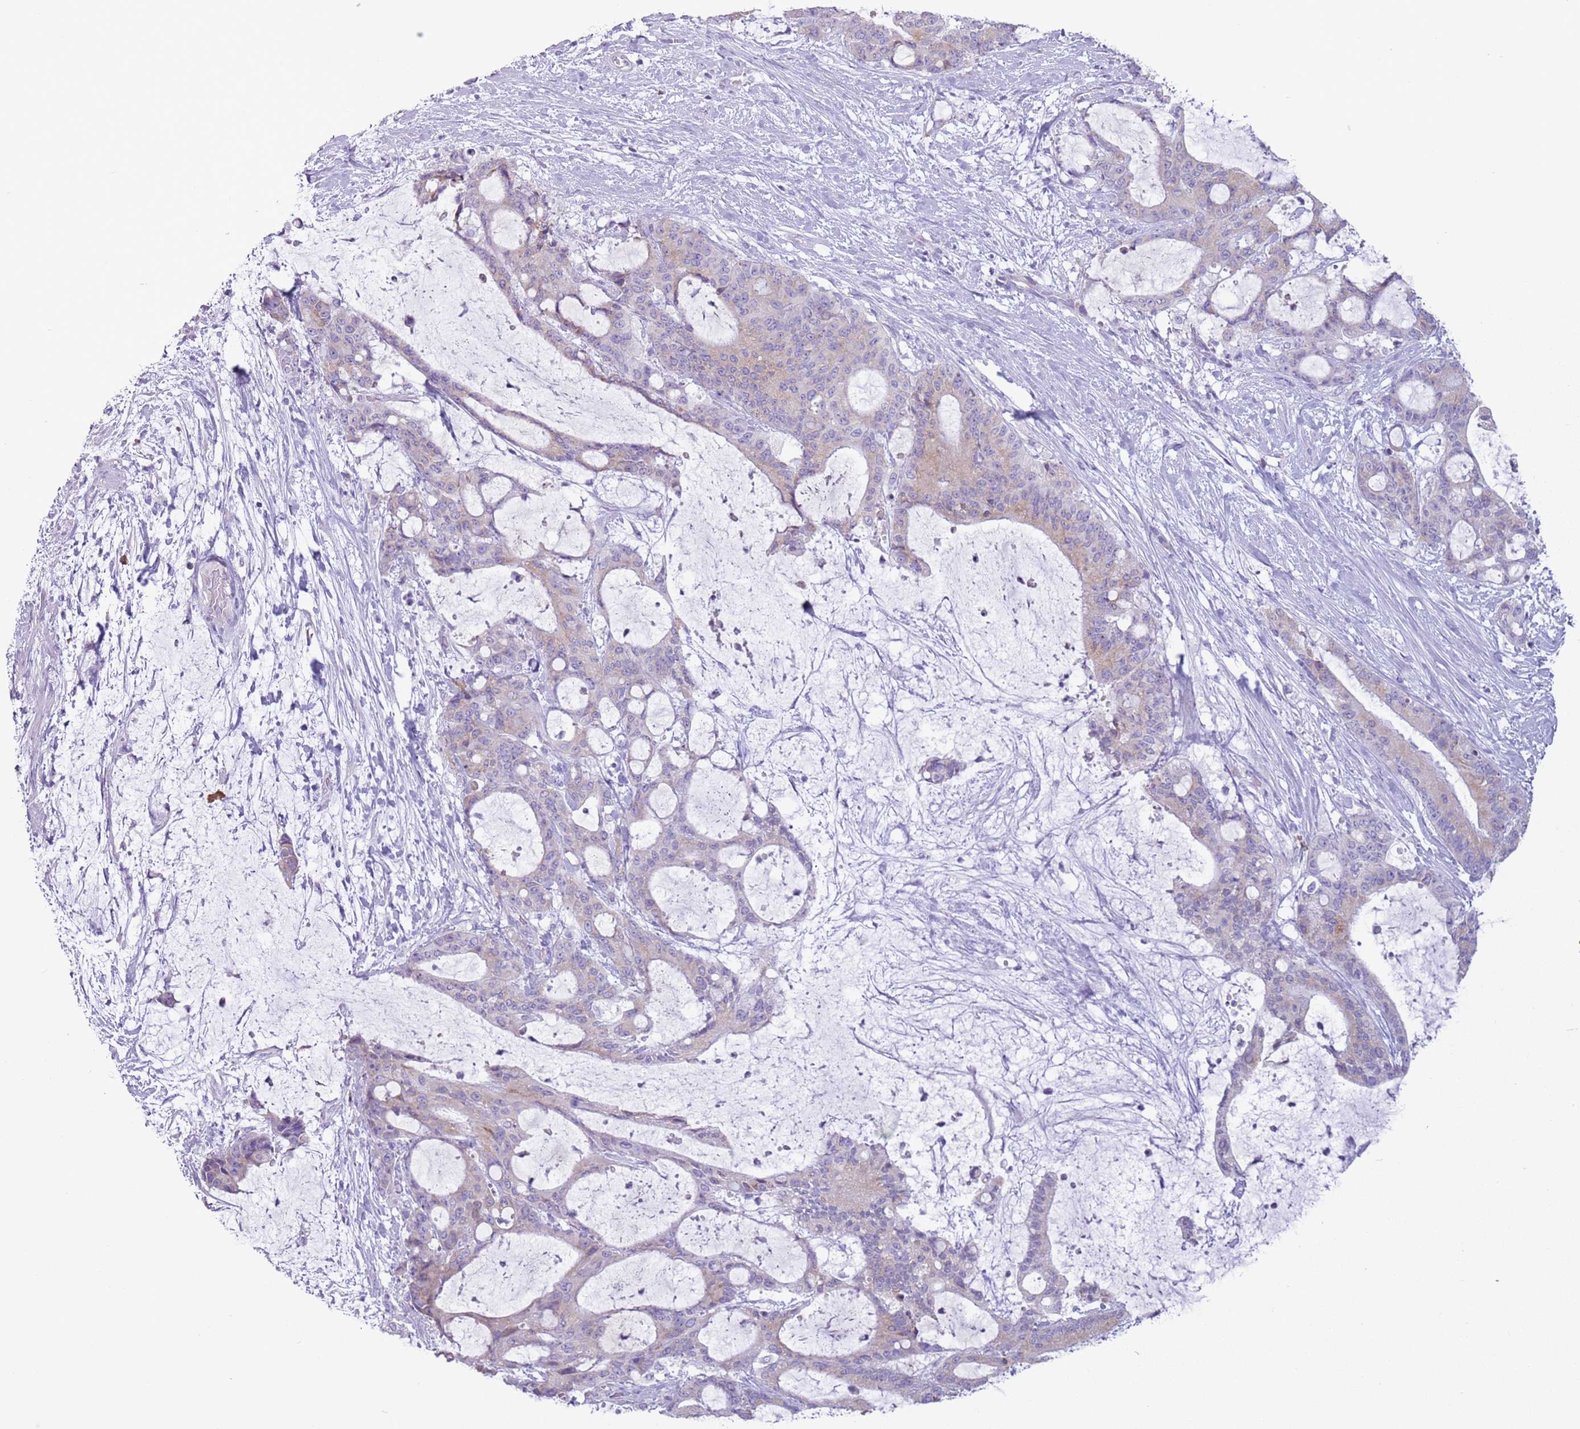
{"staining": {"intensity": "weak", "quantity": "25%-75%", "location": "cytoplasmic/membranous"}, "tissue": "liver cancer", "cell_type": "Tumor cells", "image_type": "cancer", "snomed": [{"axis": "morphology", "description": "Normal tissue, NOS"}, {"axis": "morphology", "description": "Cholangiocarcinoma"}, {"axis": "topography", "description": "Liver"}, {"axis": "topography", "description": "Peripheral nerve tissue"}], "caption": "Immunohistochemistry micrograph of liver cholangiocarcinoma stained for a protein (brown), which demonstrates low levels of weak cytoplasmic/membranous expression in approximately 25%-75% of tumor cells.", "gene": "HYOU1", "patient": {"sex": "female", "age": 73}}